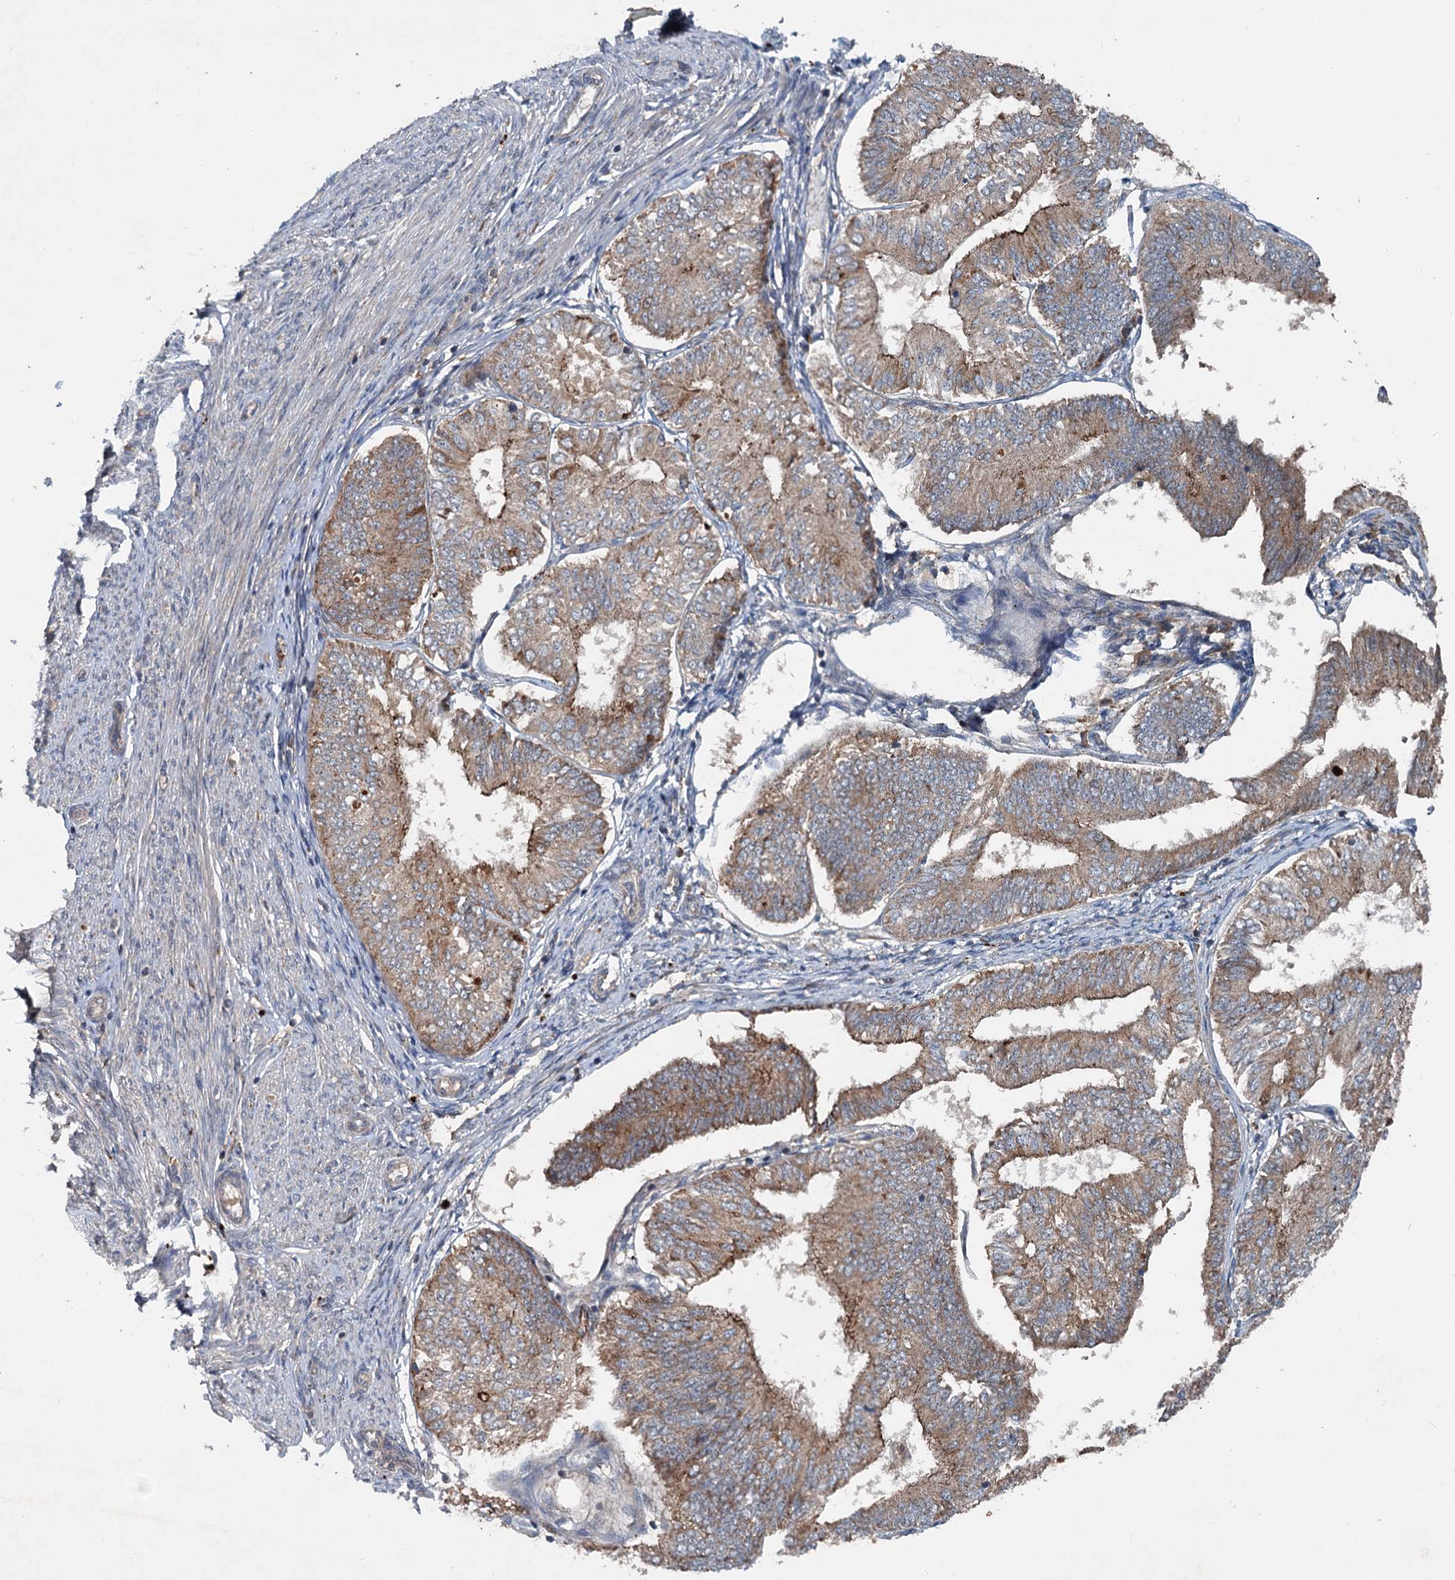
{"staining": {"intensity": "moderate", "quantity": ">75%", "location": "cytoplasmic/membranous"}, "tissue": "endometrial cancer", "cell_type": "Tumor cells", "image_type": "cancer", "snomed": [{"axis": "morphology", "description": "Adenocarcinoma, NOS"}, {"axis": "topography", "description": "Endometrium"}], "caption": "A brown stain shows moderate cytoplasmic/membranous staining of a protein in human adenocarcinoma (endometrial) tumor cells.", "gene": "N4BP2L2", "patient": {"sex": "female", "age": 58}}